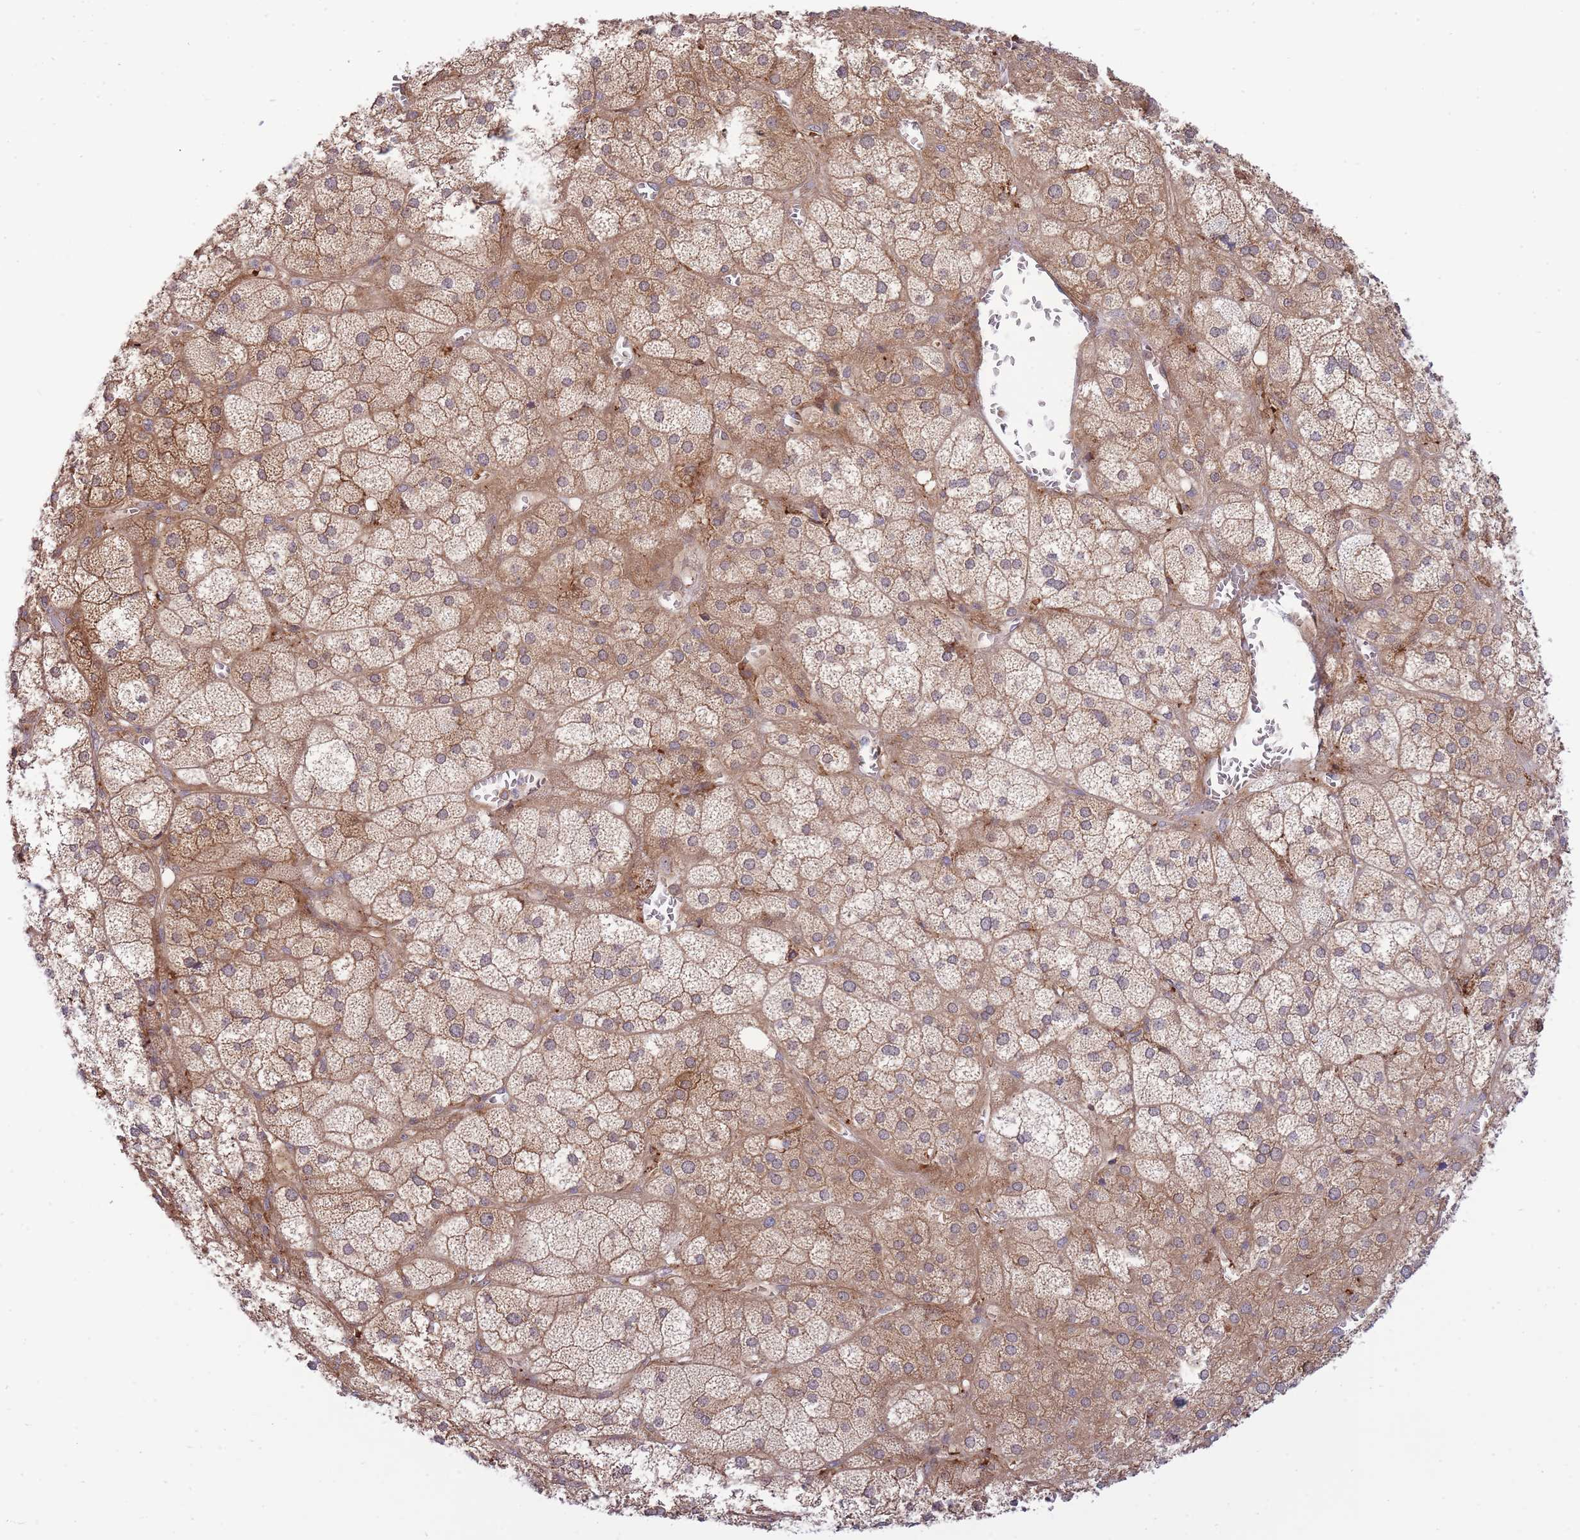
{"staining": {"intensity": "moderate", "quantity": ">75%", "location": "cytoplasmic/membranous"}, "tissue": "adrenal gland", "cell_type": "Glandular cells", "image_type": "normal", "snomed": [{"axis": "morphology", "description": "Normal tissue, NOS"}, {"axis": "topography", "description": "Adrenal gland"}], "caption": "Protein expression analysis of normal adrenal gland shows moderate cytoplasmic/membranous expression in approximately >75% of glandular cells. The staining was performed using DAB (3,3'-diaminobenzidine) to visualize the protein expression in brown, while the nuclei were stained in blue with hematoxylin (Magnification: 20x).", "gene": "EIF2B2", "patient": {"sex": "female", "age": 61}}